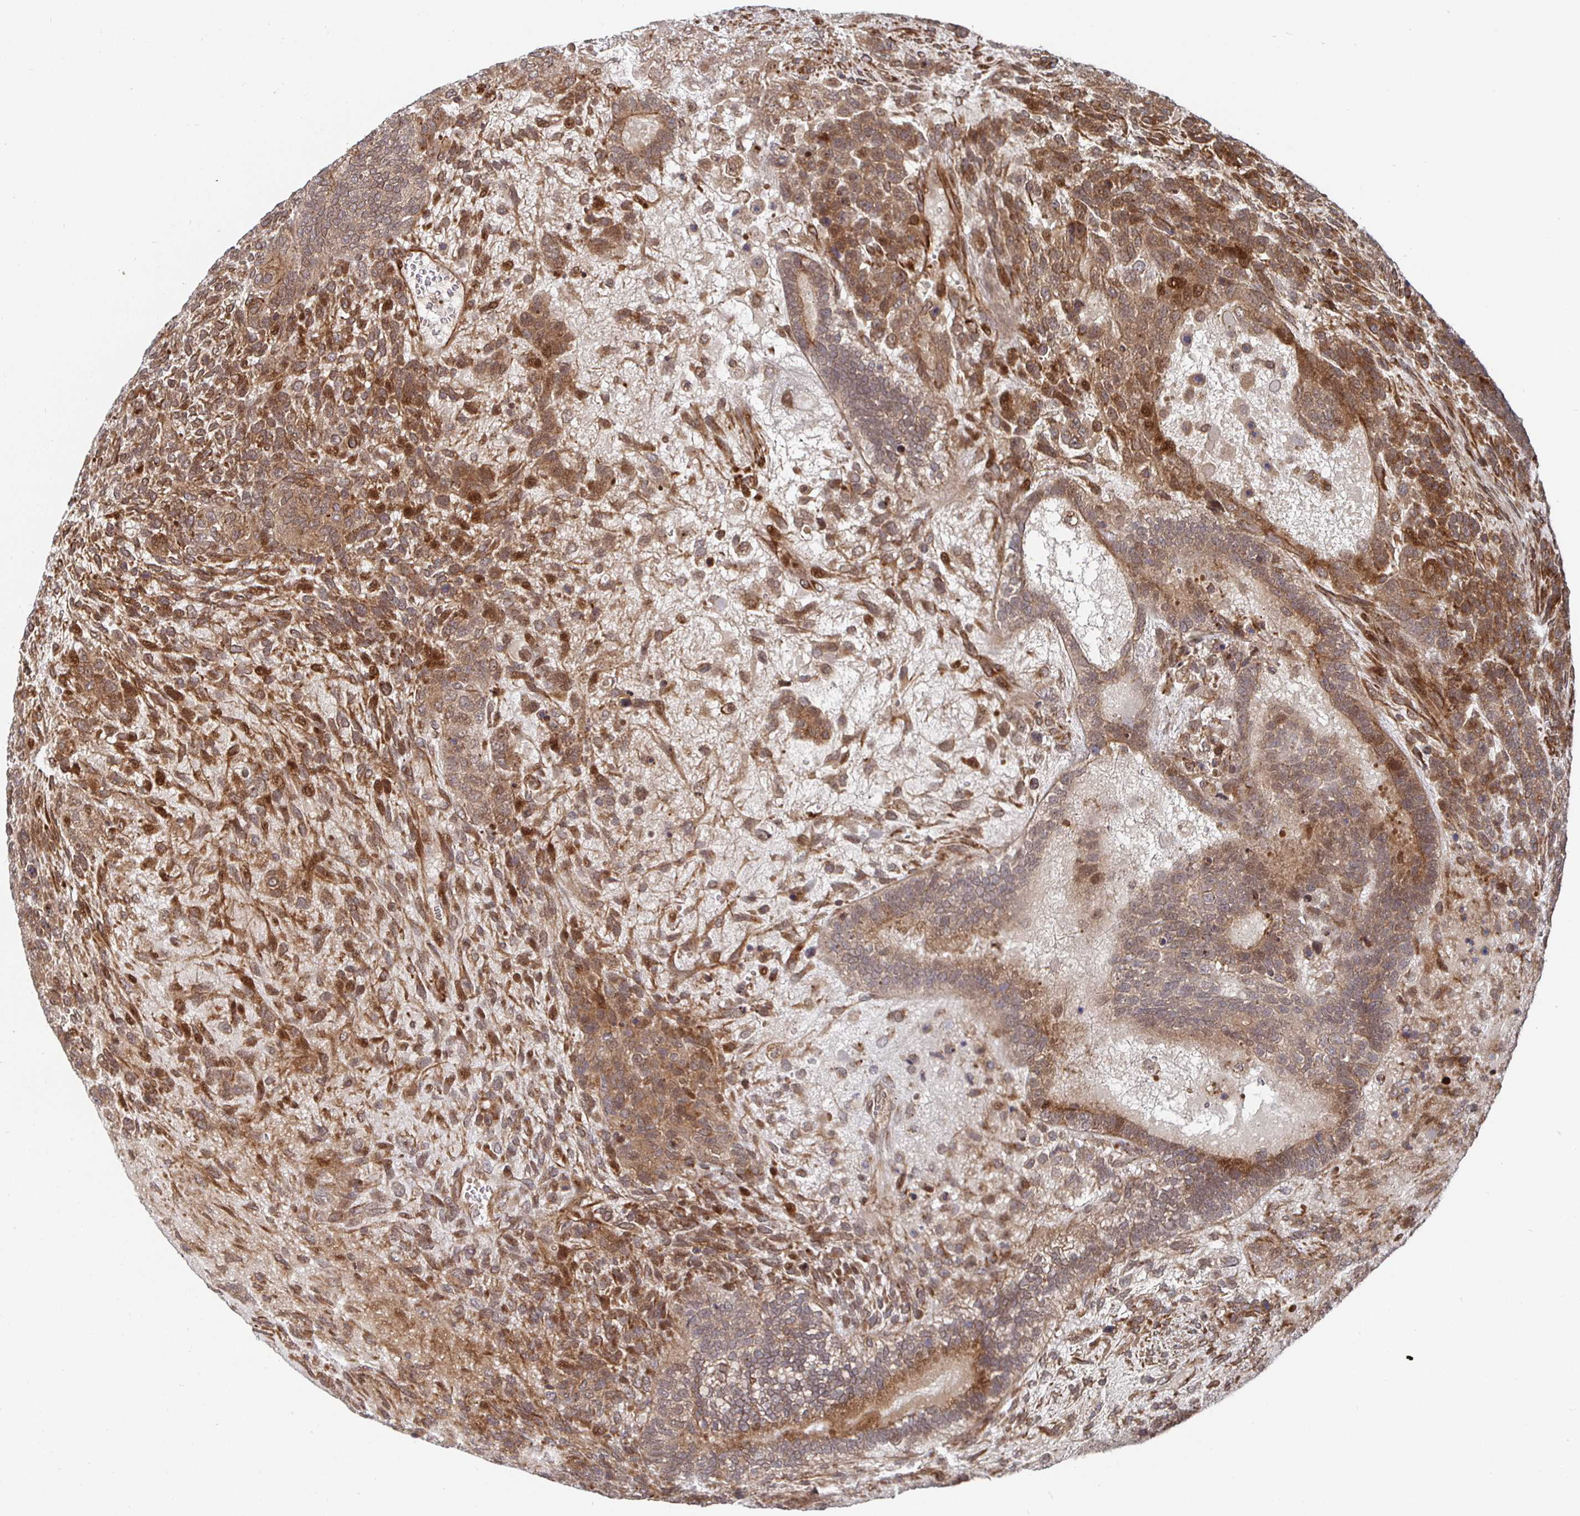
{"staining": {"intensity": "moderate", "quantity": ">75%", "location": "cytoplasmic/membranous"}, "tissue": "testis cancer", "cell_type": "Tumor cells", "image_type": "cancer", "snomed": [{"axis": "morphology", "description": "Normal tissue, NOS"}, {"axis": "morphology", "description": "Carcinoma, Embryonal, NOS"}, {"axis": "topography", "description": "Testis"}, {"axis": "topography", "description": "Epididymis"}], "caption": "An immunohistochemistry photomicrograph of neoplastic tissue is shown. Protein staining in brown shows moderate cytoplasmic/membranous positivity in testis cancer (embryonal carcinoma) within tumor cells.", "gene": "TBKBP1", "patient": {"sex": "male", "age": 23}}